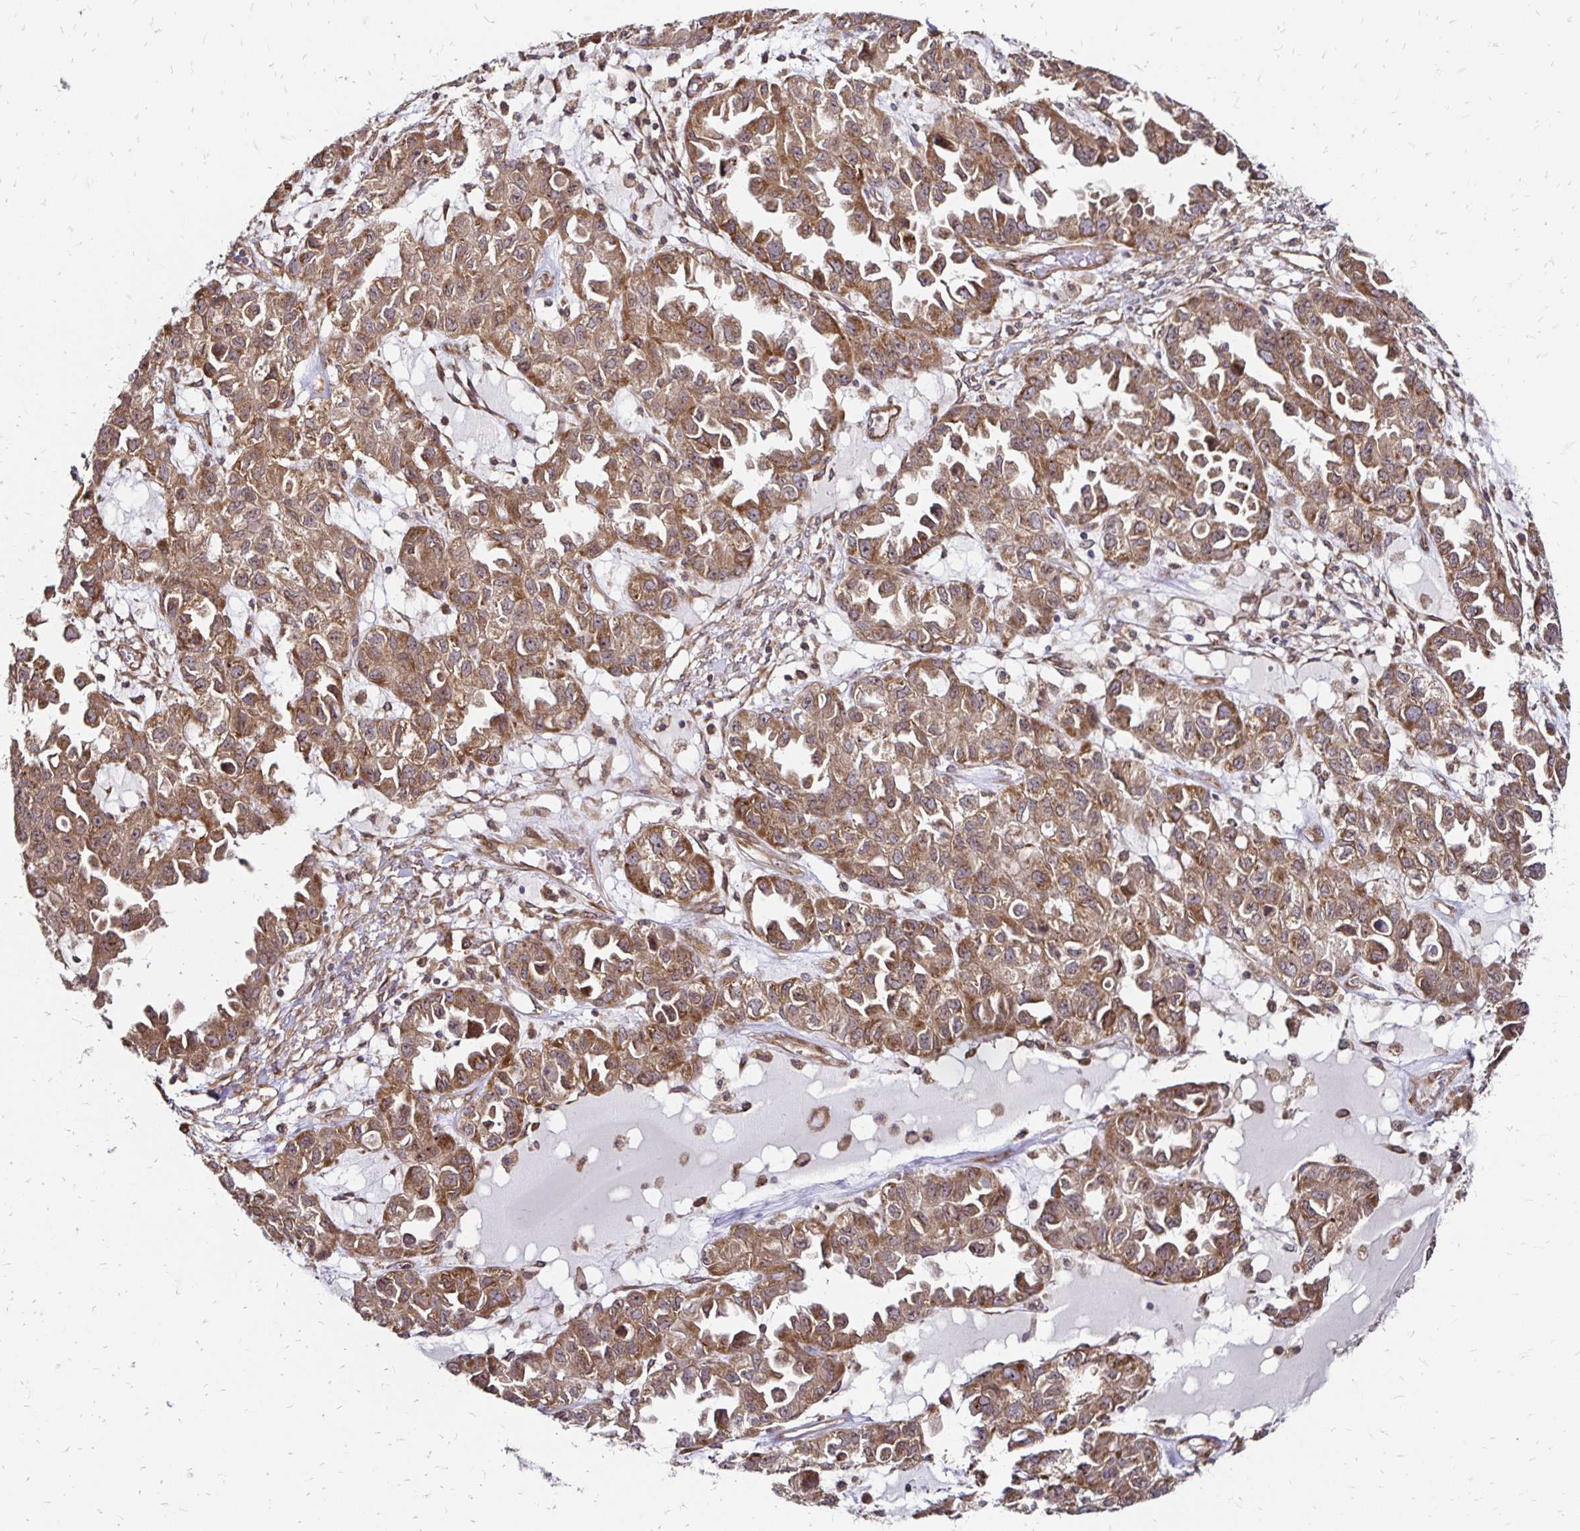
{"staining": {"intensity": "moderate", "quantity": ">75%", "location": "cytoplasmic/membranous"}, "tissue": "ovarian cancer", "cell_type": "Tumor cells", "image_type": "cancer", "snomed": [{"axis": "morphology", "description": "Cystadenocarcinoma, serous, NOS"}, {"axis": "topography", "description": "Ovary"}], "caption": "Protein expression analysis of human ovarian cancer (serous cystadenocarcinoma) reveals moderate cytoplasmic/membranous expression in approximately >75% of tumor cells.", "gene": "ZW10", "patient": {"sex": "female", "age": 84}}